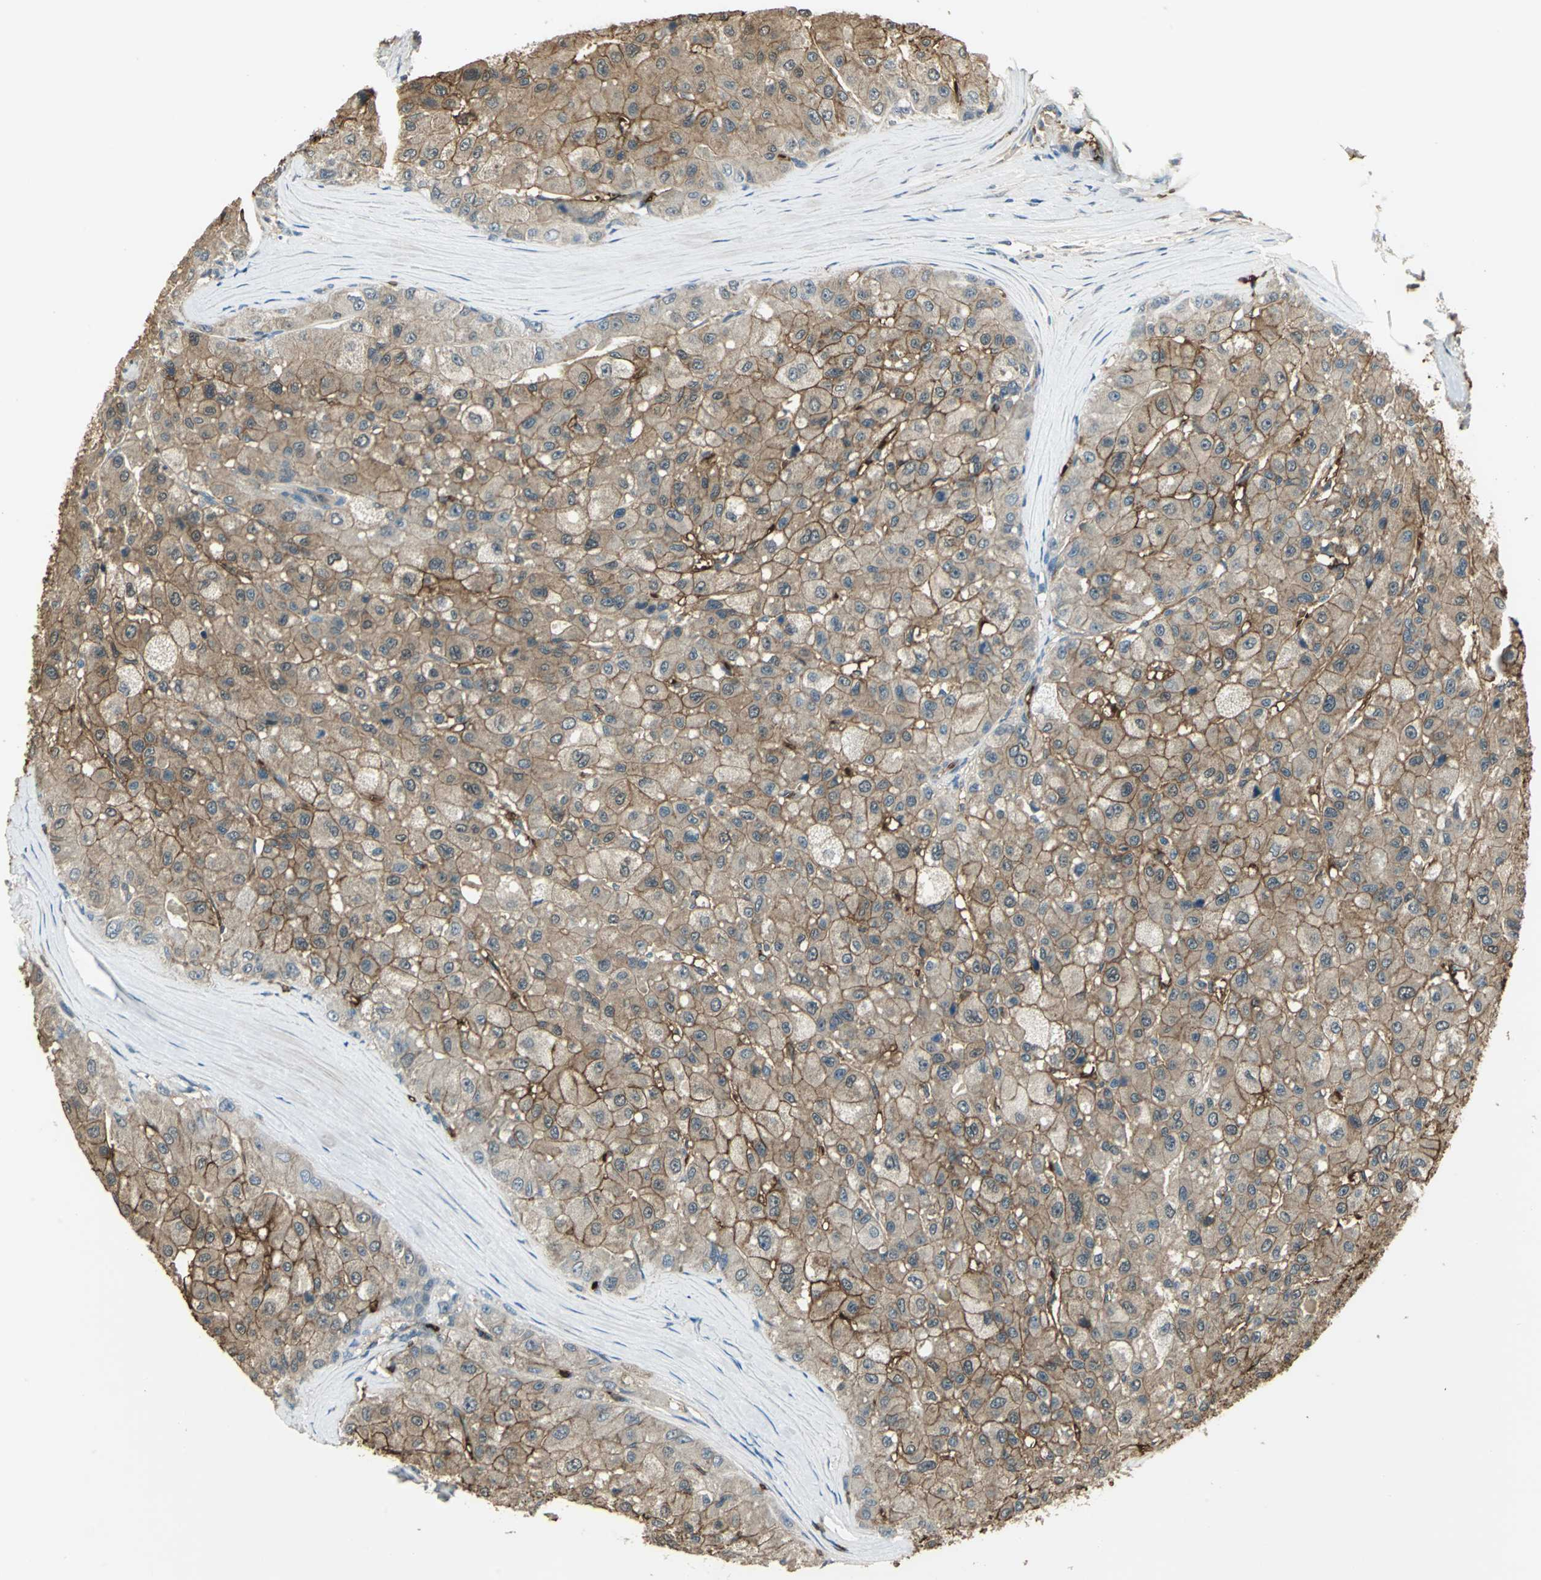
{"staining": {"intensity": "moderate", "quantity": ">75%", "location": "cytoplasmic/membranous,nuclear"}, "tissue": "liver cancer", "cell_type": "Tumor cells", "image_type": "cancer", "snomed": [{"axis": "morphology", "description": "Carcinoma, Hepatocellular, NOS"}, {"axis": "topography", "description": "Liver"}], "caption": "About >75% of tumor cells in liver cancer display moderate cytoplasmic/membranous and nuclear protein expression as visualized by brown immunohistochemical staining.", "gene": "DDAH1", "patient": {"sex": "male", "age": 80}}